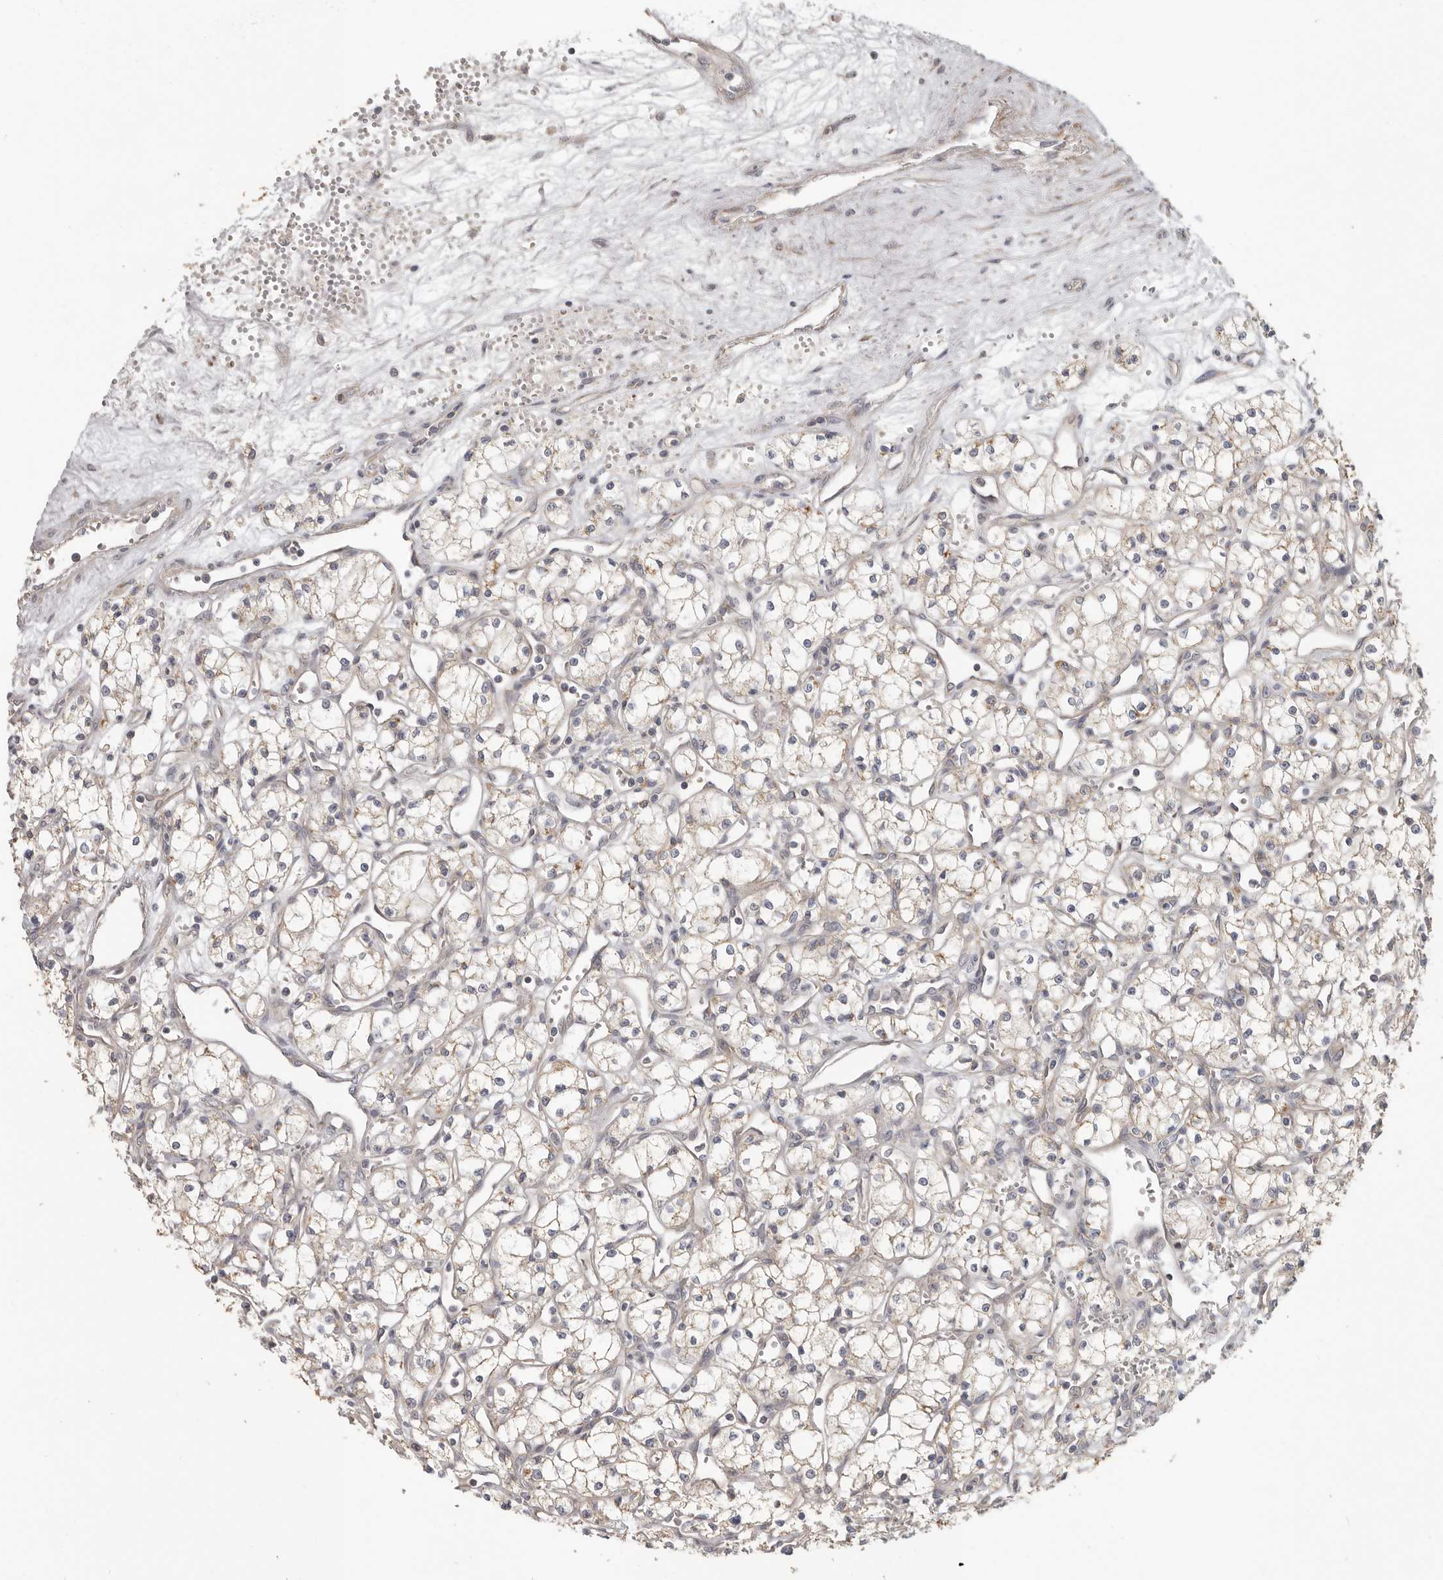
{"staining": {"intensity": "weak", "quantity": ">75%", "location": "cytoplasmic/membranous"}, "tissue": "renal cancer", "cell_type": "Tumor cells", "image_type": "cancer", "snomed": [{"axis": "morphology", "description": "Adenocarcinoma, NOS"}, {"axis": "topography", "description": "Kidney"}], "caption": "A high-resolution histopathology image shows immunohistochemistry (IHC) staining of renal cancer, which displays weak cytoplasmic/membranous positivity in approximately >75% of tumor cells.", "gene": "UNK", "patient": {"sex": "male", "age": 59}}